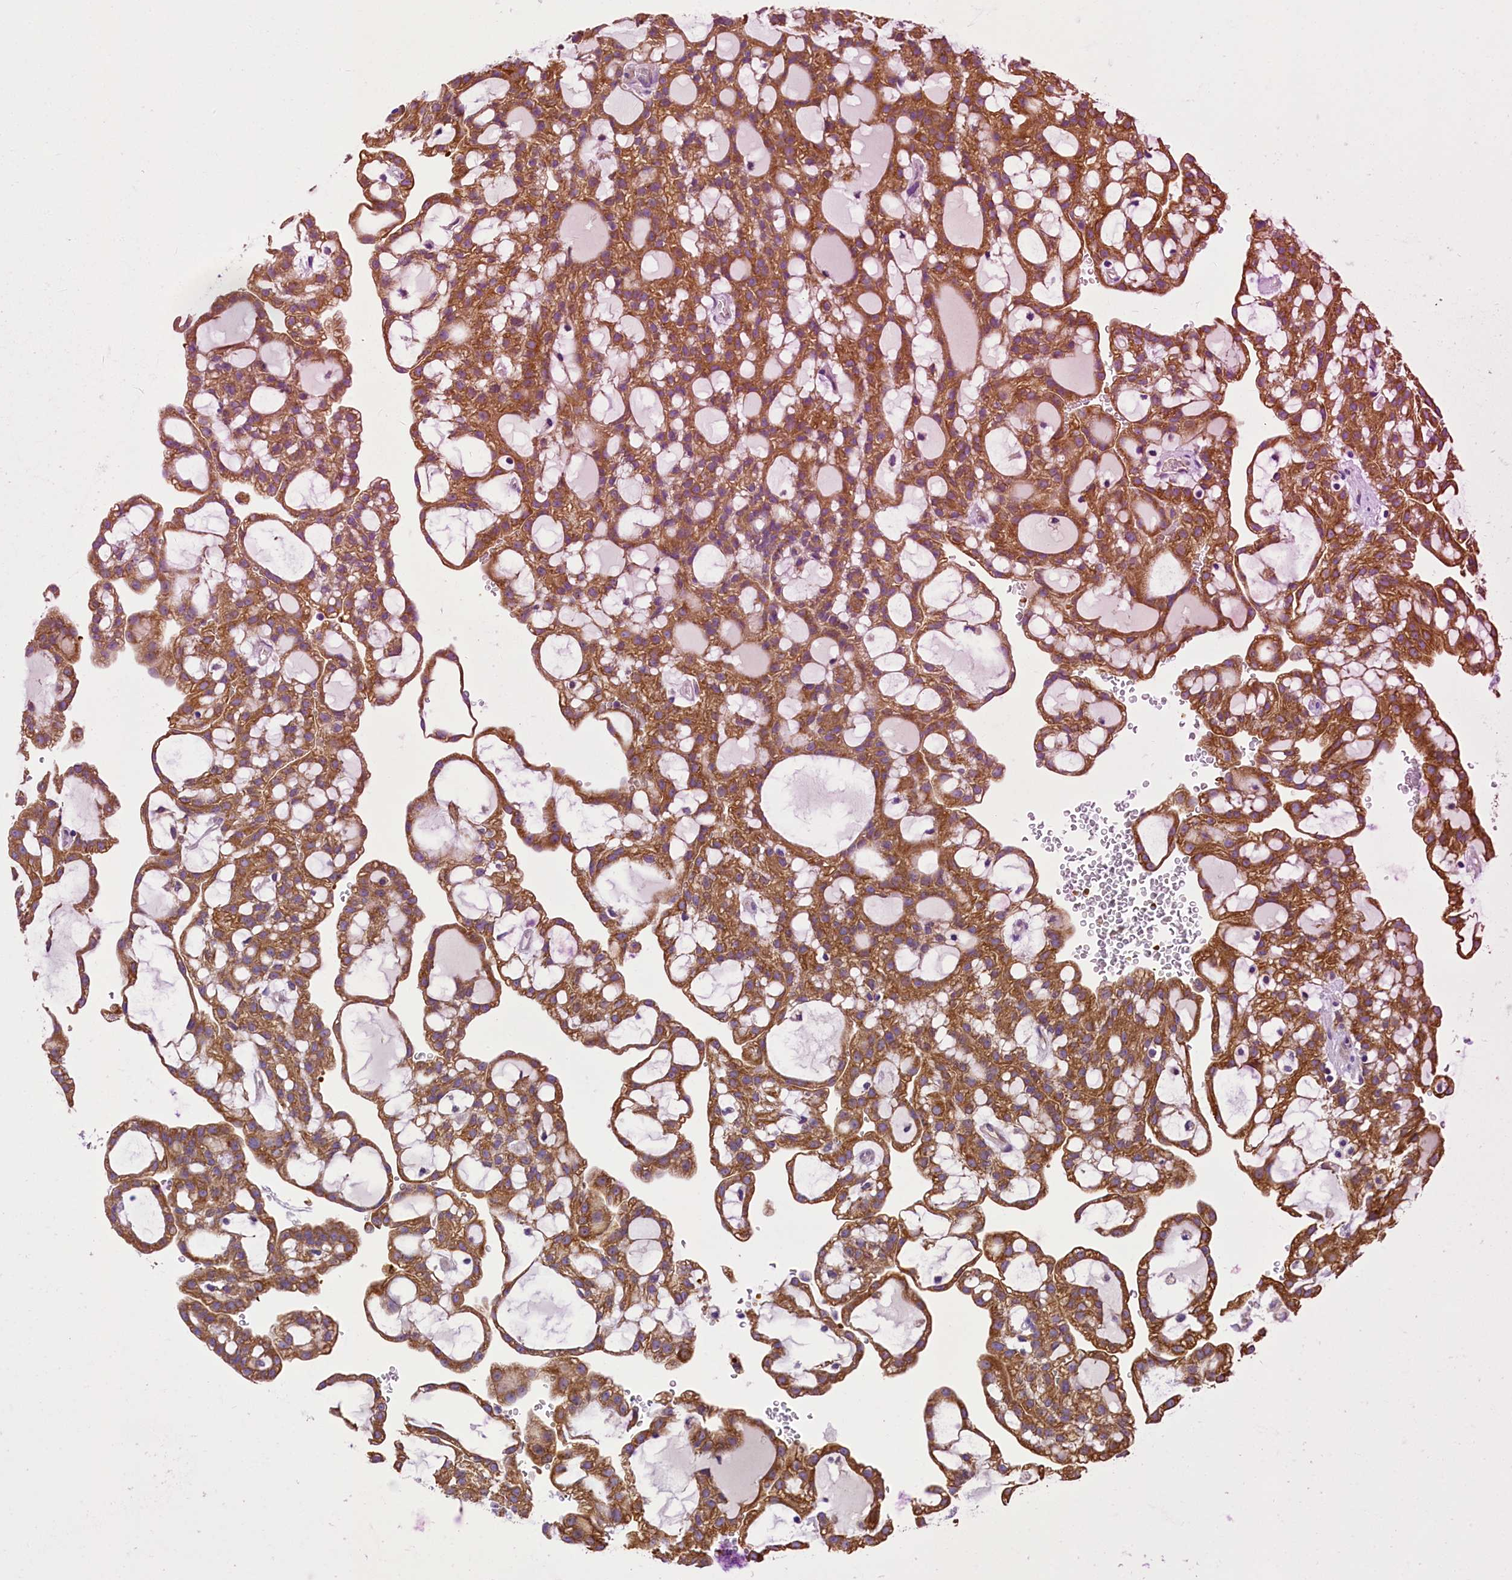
{"staining": {"intensity": "strong", "quantity": ">75%", "location": "cytoplasmic/membranous"}, "tissue": "renal cancer", "cell_type": "Tumor cells", "image_type": "cancer", "snomed": [{"axis": "morphology", "description": "Adenocarcinoma, NOS"}, {"axis": "topography", "description": "Kidney"}], "caption": "This histopathology image shows IHC staining of human adenocarcinoma (renal), with high strong cytoplasmic/membranous staining in about >75% of tumor cells.", "gene": "LARP4", "patient": {"sex": "male", "age": 63}}